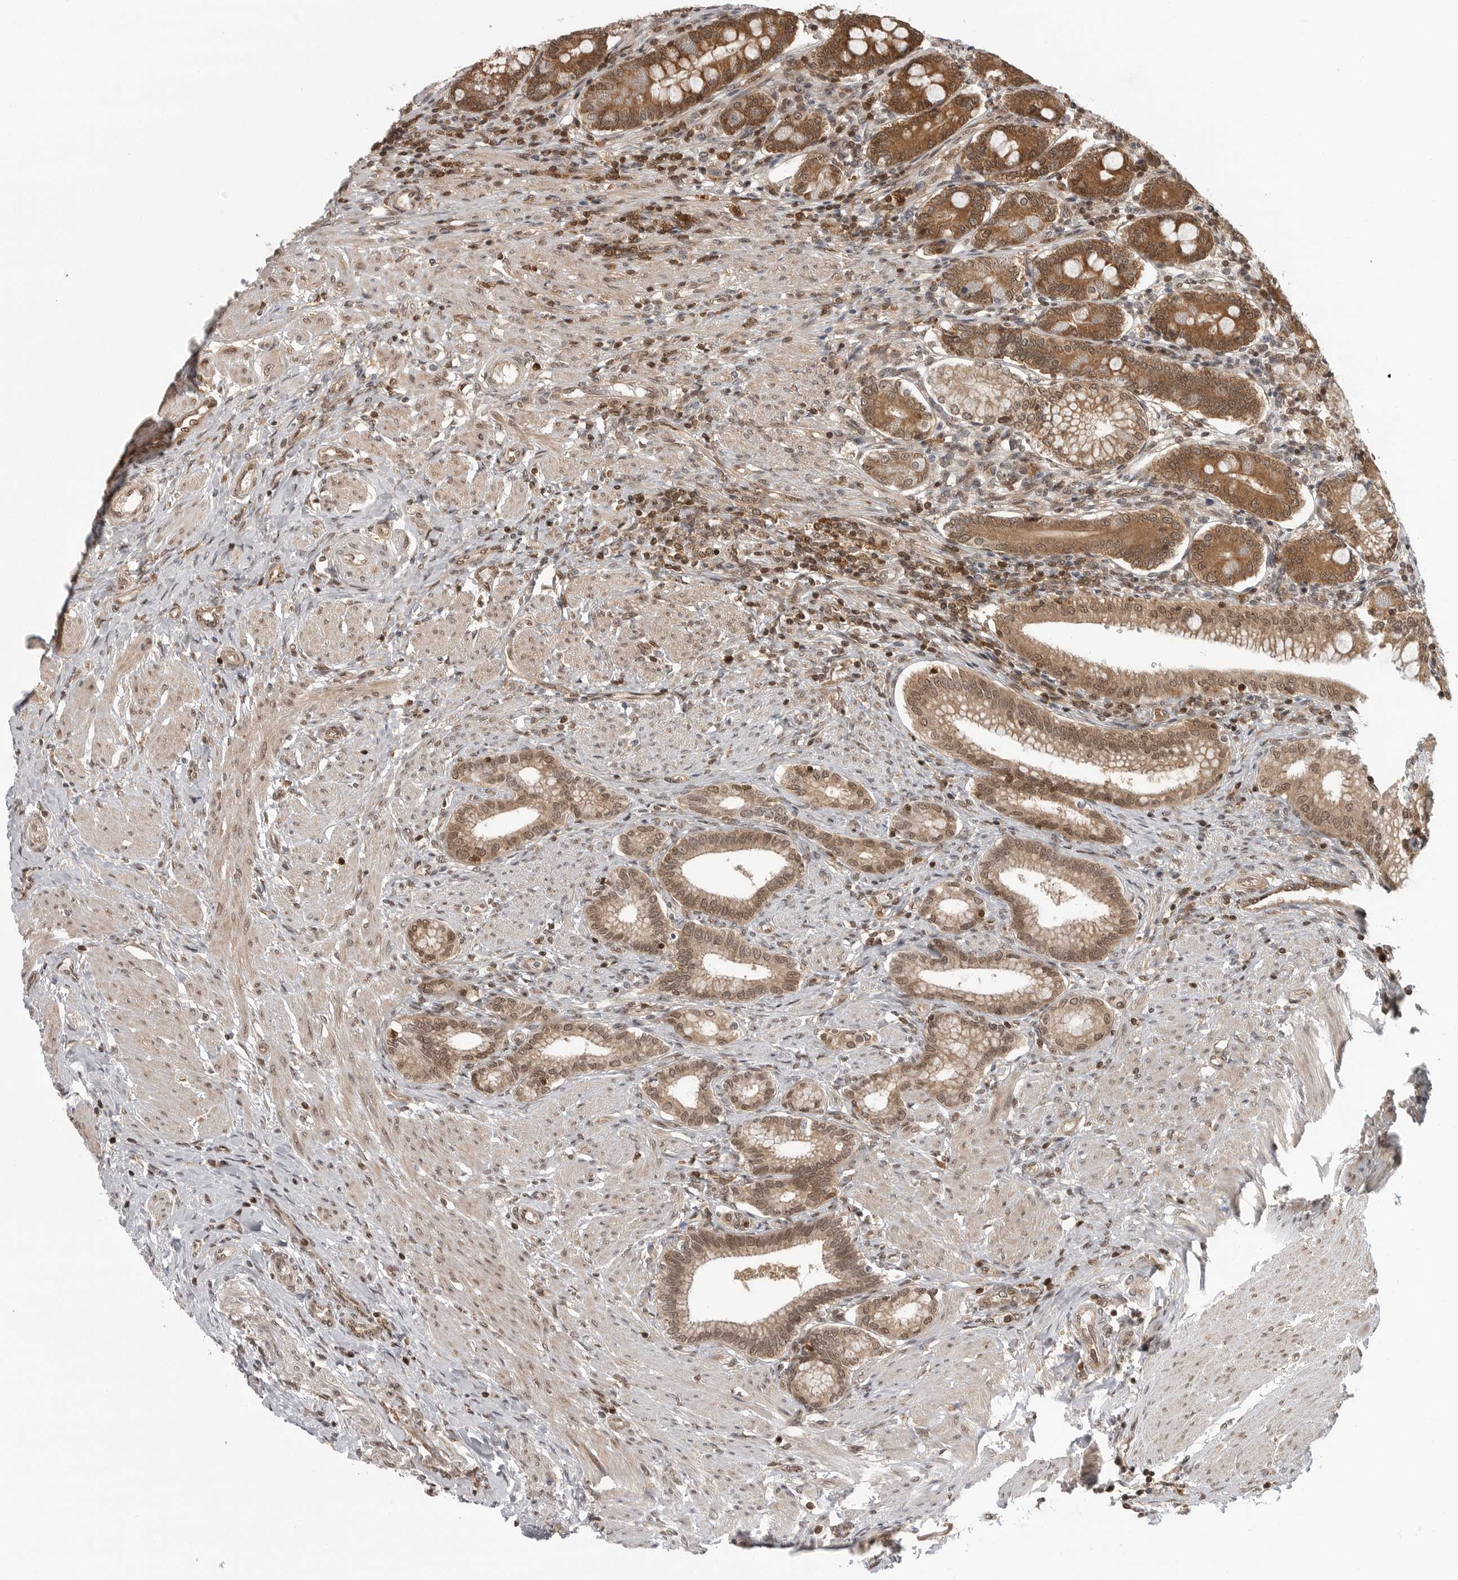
{"staining": {"intensity": "strong", "quantity": ">75%", "location": "cytoplasmic/membranous,nuclear"}, "tissue": "duodenum", "cell_type": "Glandular cells", "image_type": "normal", "snomed": [{"axis": "morphology", "description": "Normal tissue, NOS"}, {"axis": "morphology", "description": "Adenocarcinoma, NOS"}, {"axis": "topography", "description": "Pancreas"}, {"axis": "topography", "description": "Duodenum"}], "caption": "The micrograph reveals immunohistochemical staining of normal duodenum. There is strong cytoplasmic/membranous,nuclear positivity is identified in about >75% of glandular cells. (brown staining indicates protein expression, while blue staining denotes nuclei).", "gene": "SZRD1", "patient": {"sex": "male", "age": 50}}